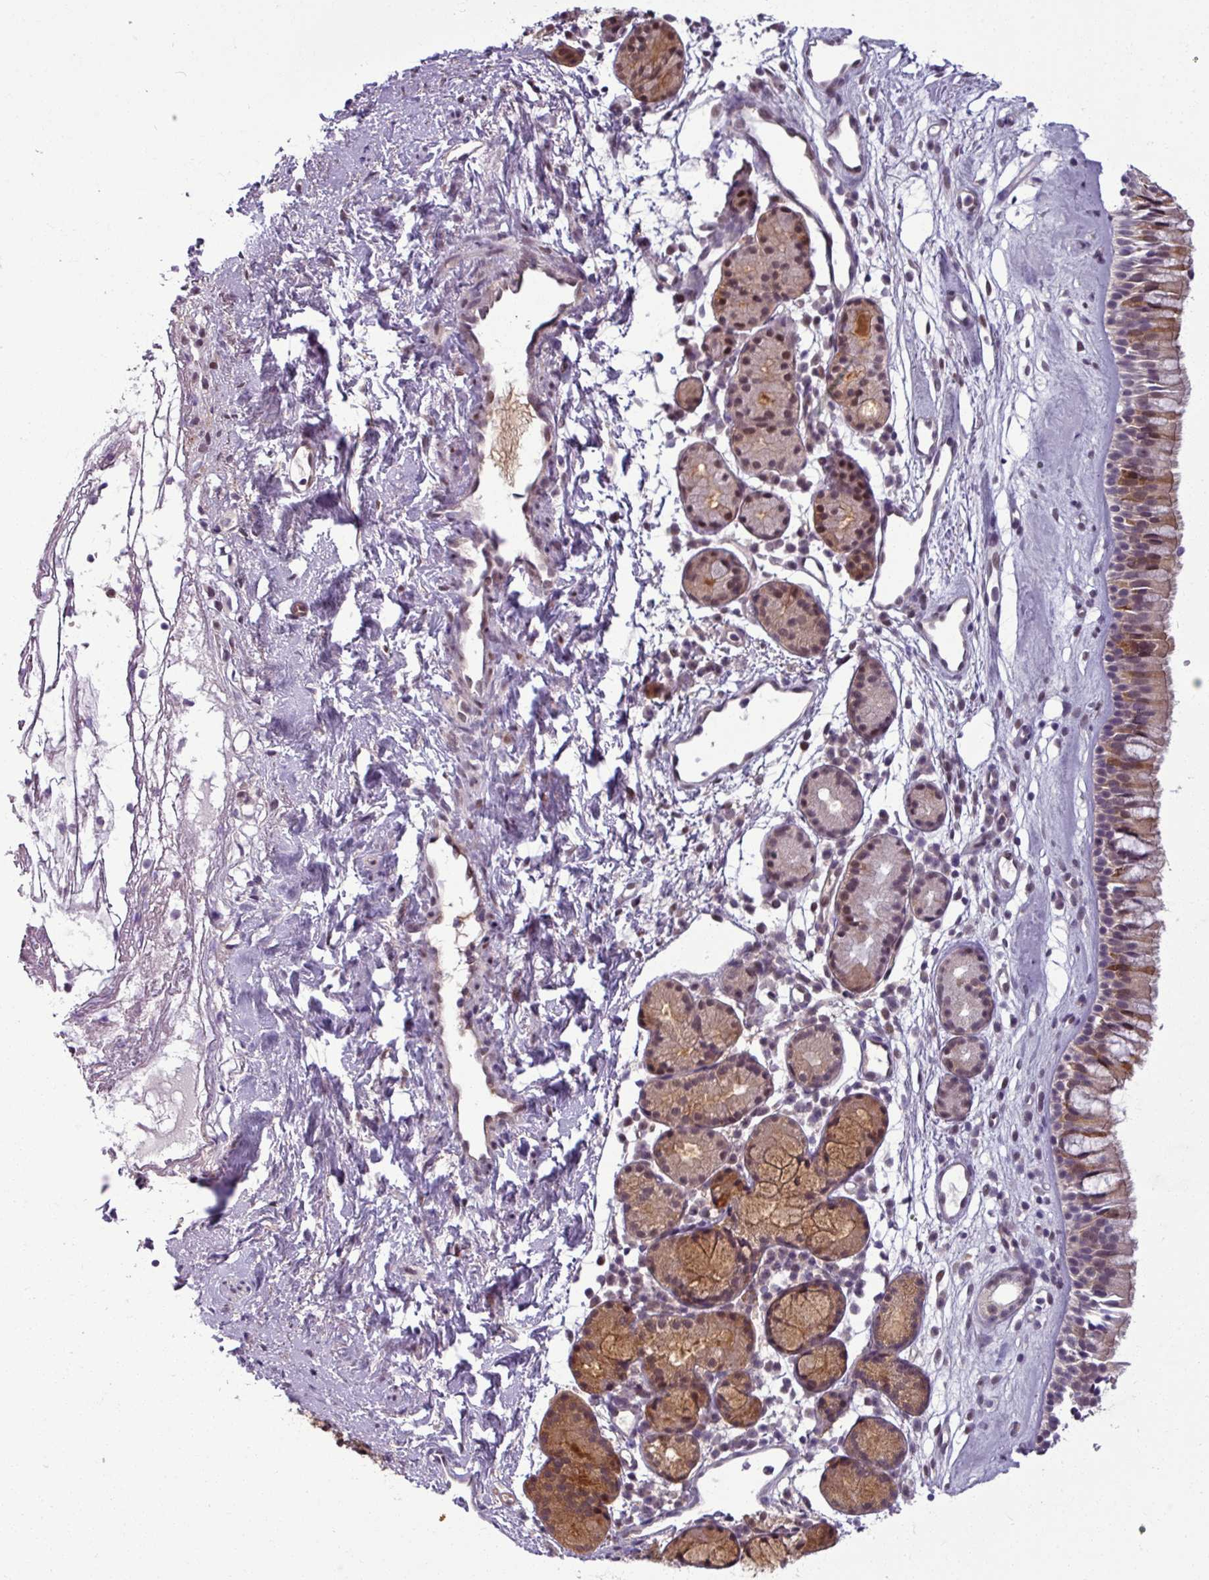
{"staining": {"intensity": "weak", "quantity": "25%-75%", "location": "cytoplasmic/membranous,nuclear"}, "tissue": "nasopharynx", "cell_type": "Respiratory epithelial cells", "image_type": "normal", "snomed": [{"axis": "morphology", "description": "Normal tissue, NOS"}, {"axis": "topography", "description": "Nasopharynx"}], "caption": "Nasopharynx stained with DAB immunohistochemistry reveals low levels of weak cytoplasmic/membranous,nuclear staining in approximately 25%-75% of respiratory epithelial cells. Immunohistochemistry stains the protein of interest in brown and the nuclei are stained blue.", "gene": "KCTD11", "patient": {"sex": "male", "age": 82}}